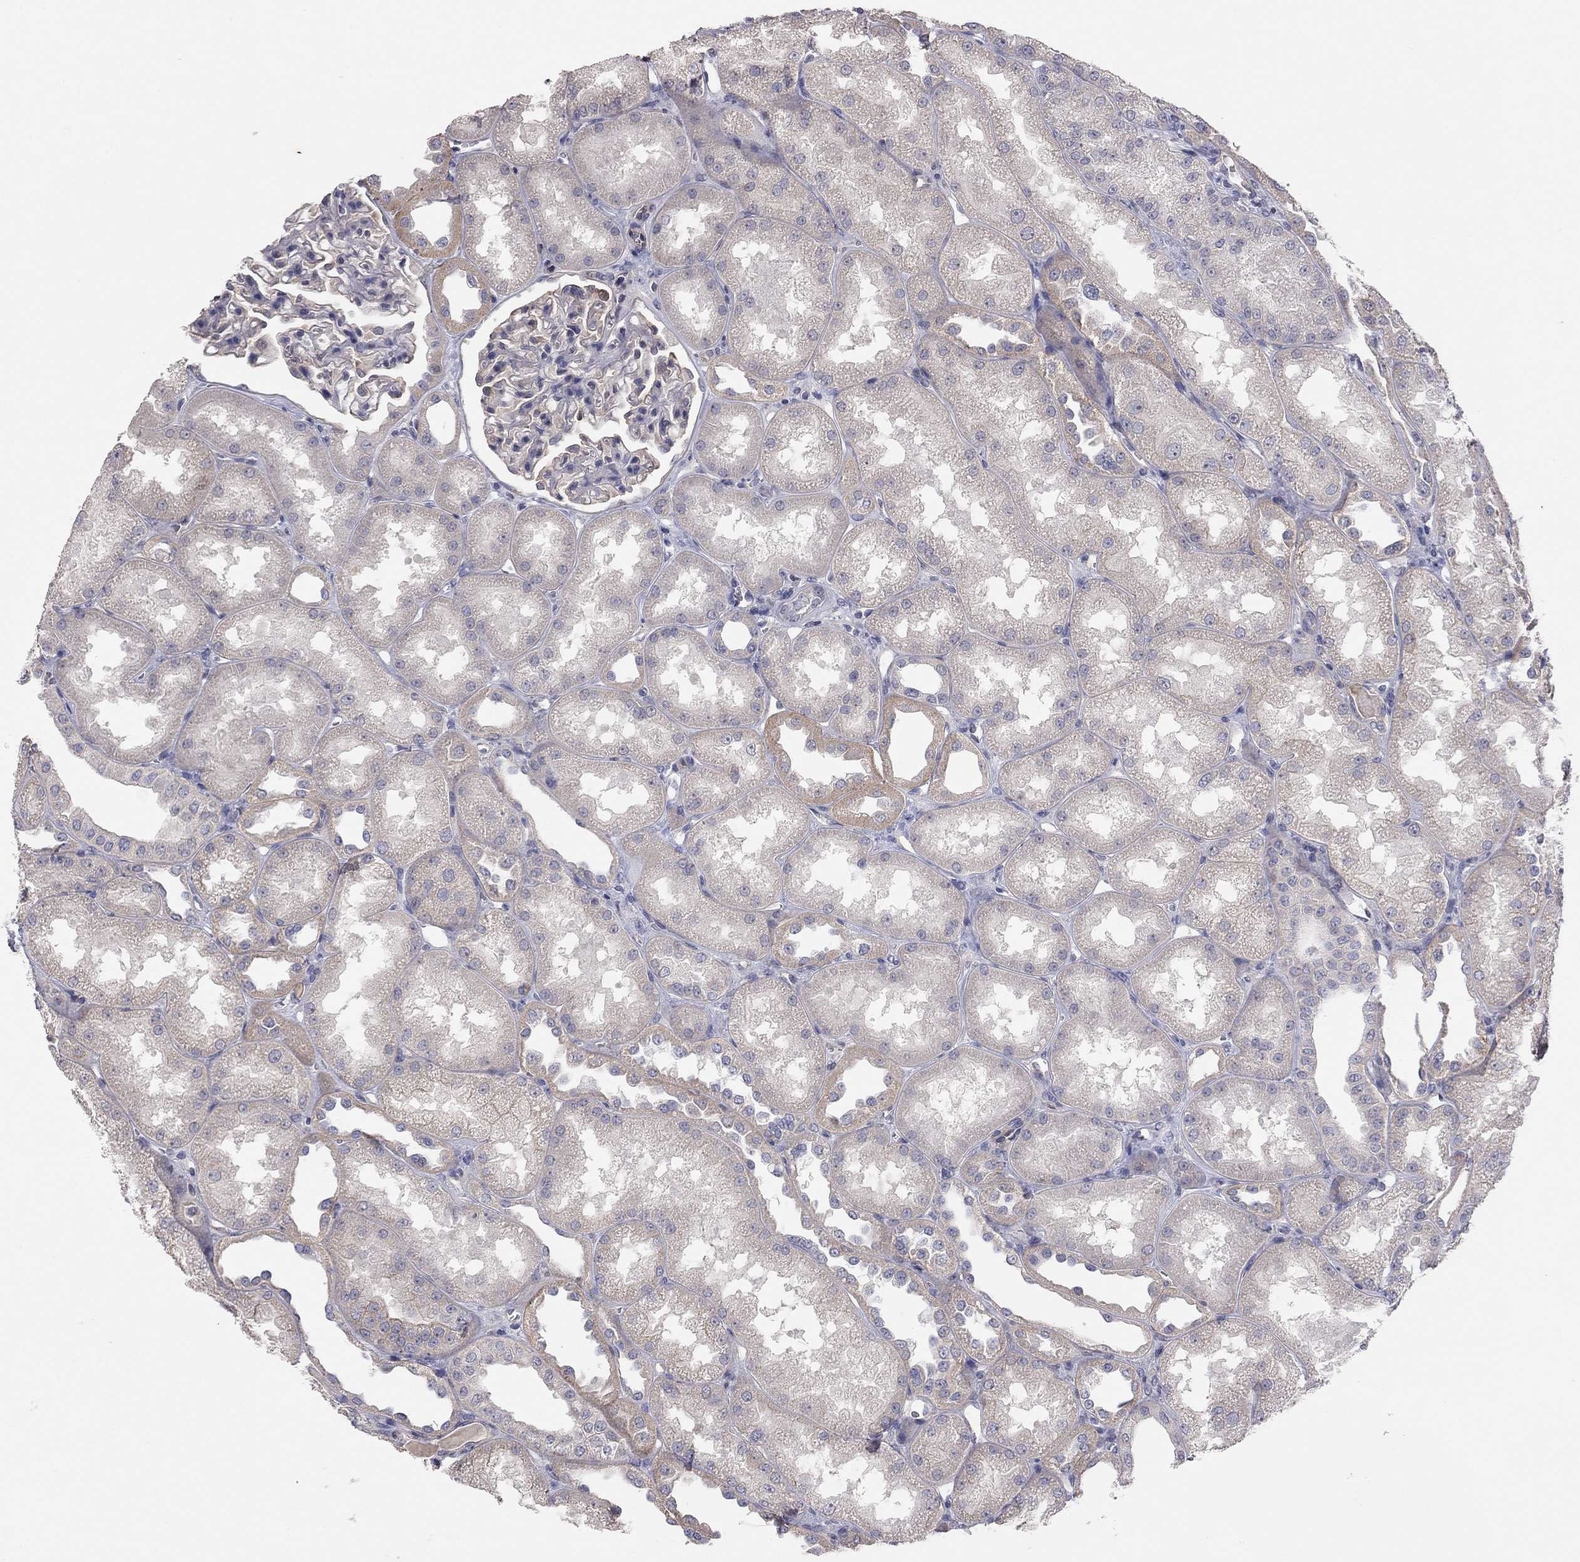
{"staining": {"intensity": "negative", "quantity": "none", "location": "none"}, "tissue": "kidney", "cell_type": "Cells in glomeruli", "image_type": "normal", "snomed": [{"axis": "morphology", "description": "Normal tissue, NOS"}, {"axis": "topography", "description": "Kidney"}], "caption": "The image reveals no staining of cells in glomeruli in normal kidney. The staining was performed using DAB (3,3'-diaminobenzidine) to visualize the protein expression in brown, while the nuclei were stained in blue with hematoxylin (Magnification: 20x).", "gene": "KCNB1", "patient": {"sex": "male", "age": 61}}